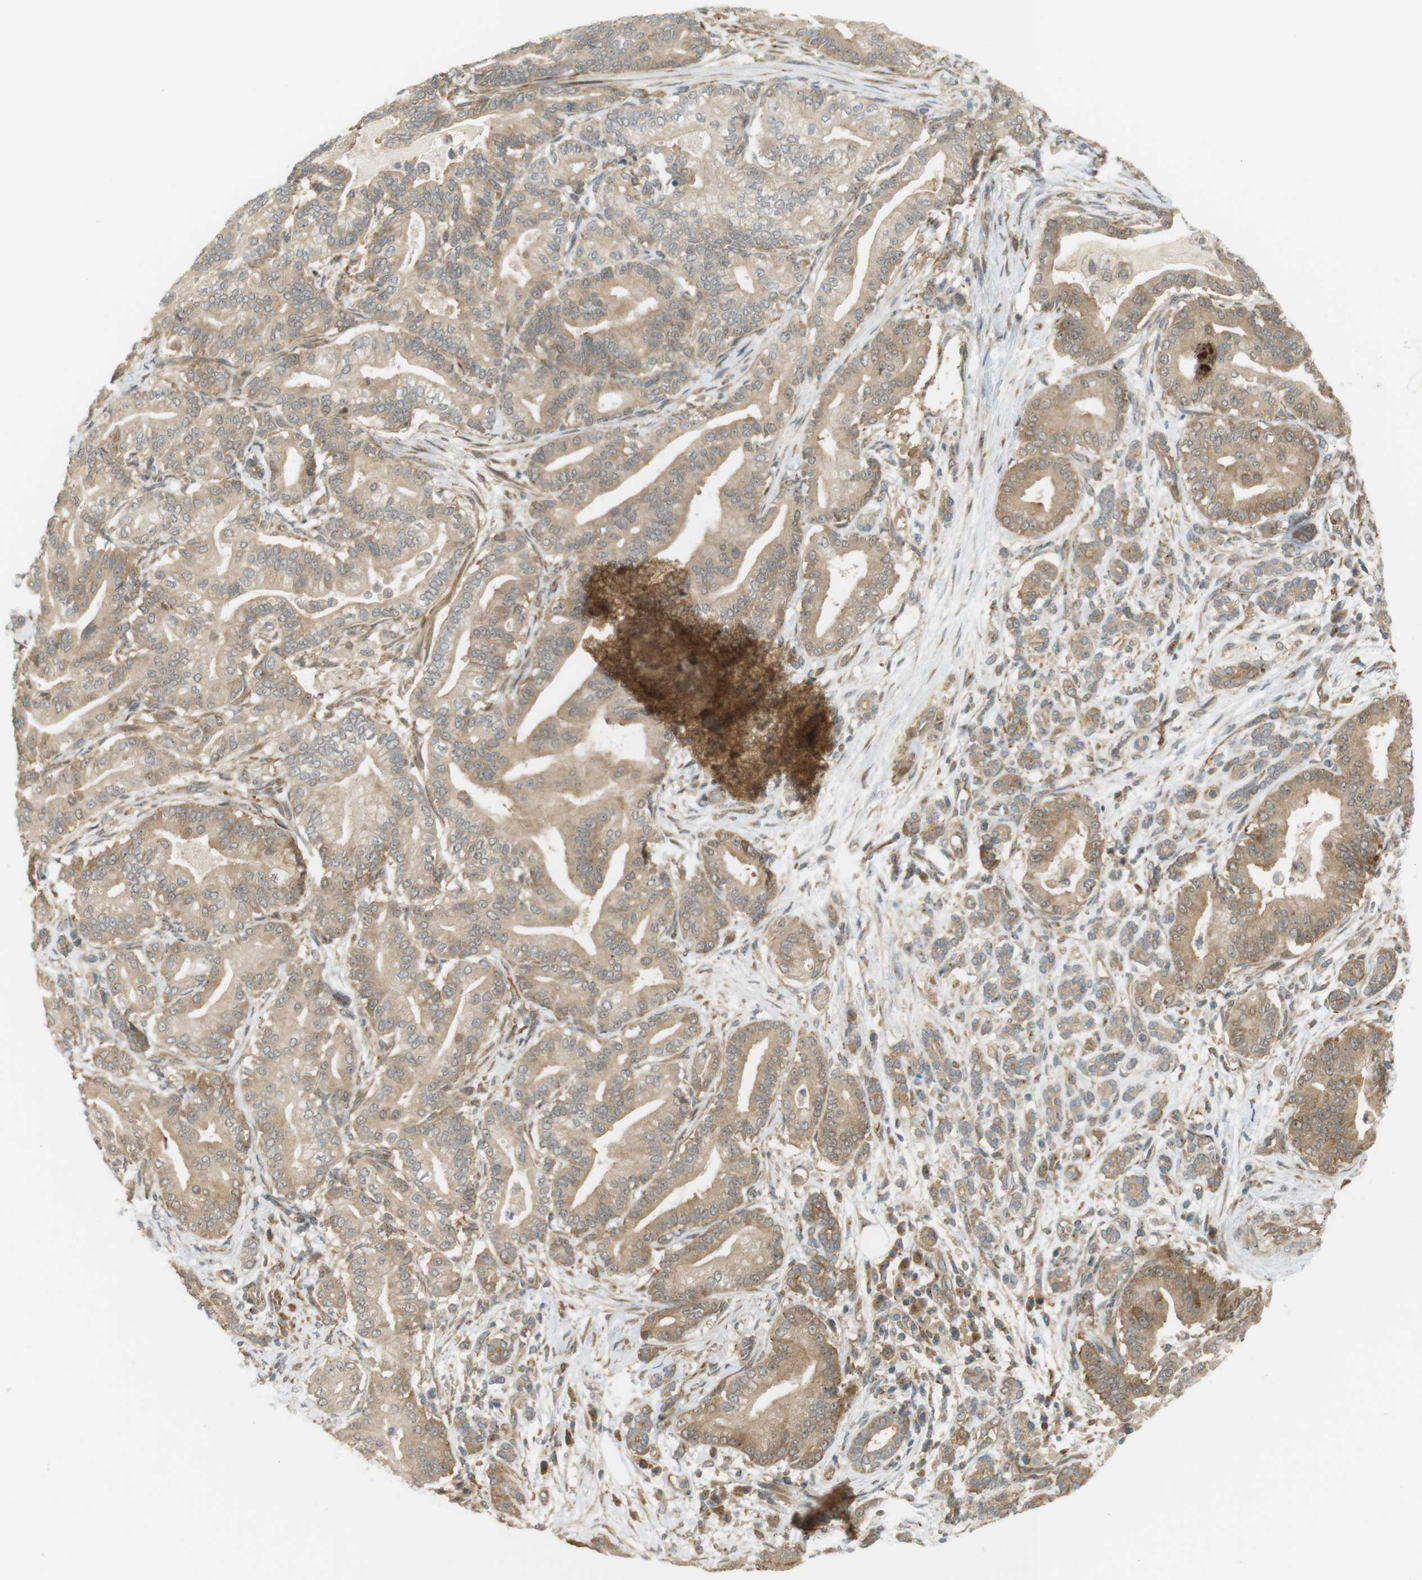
{"staining": {"intensity": "moderate", "quantity": ">75%", "location": "cytoplasmic/membranous,nuclear"}, "tissue": "pancreatic cancer", "cell_type": "Tumor cells", "image_type": "cancer", "snomed": [{"axis": "morphology", "description": "Normal tissue, NOS"}, {"axis": "morphology", "description": "Adenocarcinoma, NOS"}, {"axis": "topography", "description": "Pancreas"}], "caption": "The image demonstrates immunohistochemical staining of pancreatic adenocarcinoma. There is moderate cytoplasmic/membranous and nuclear staining is present in about >75% of tumor cells.", "gene": "PA2G4", "patient": {"sex": "male", "age": 63}}